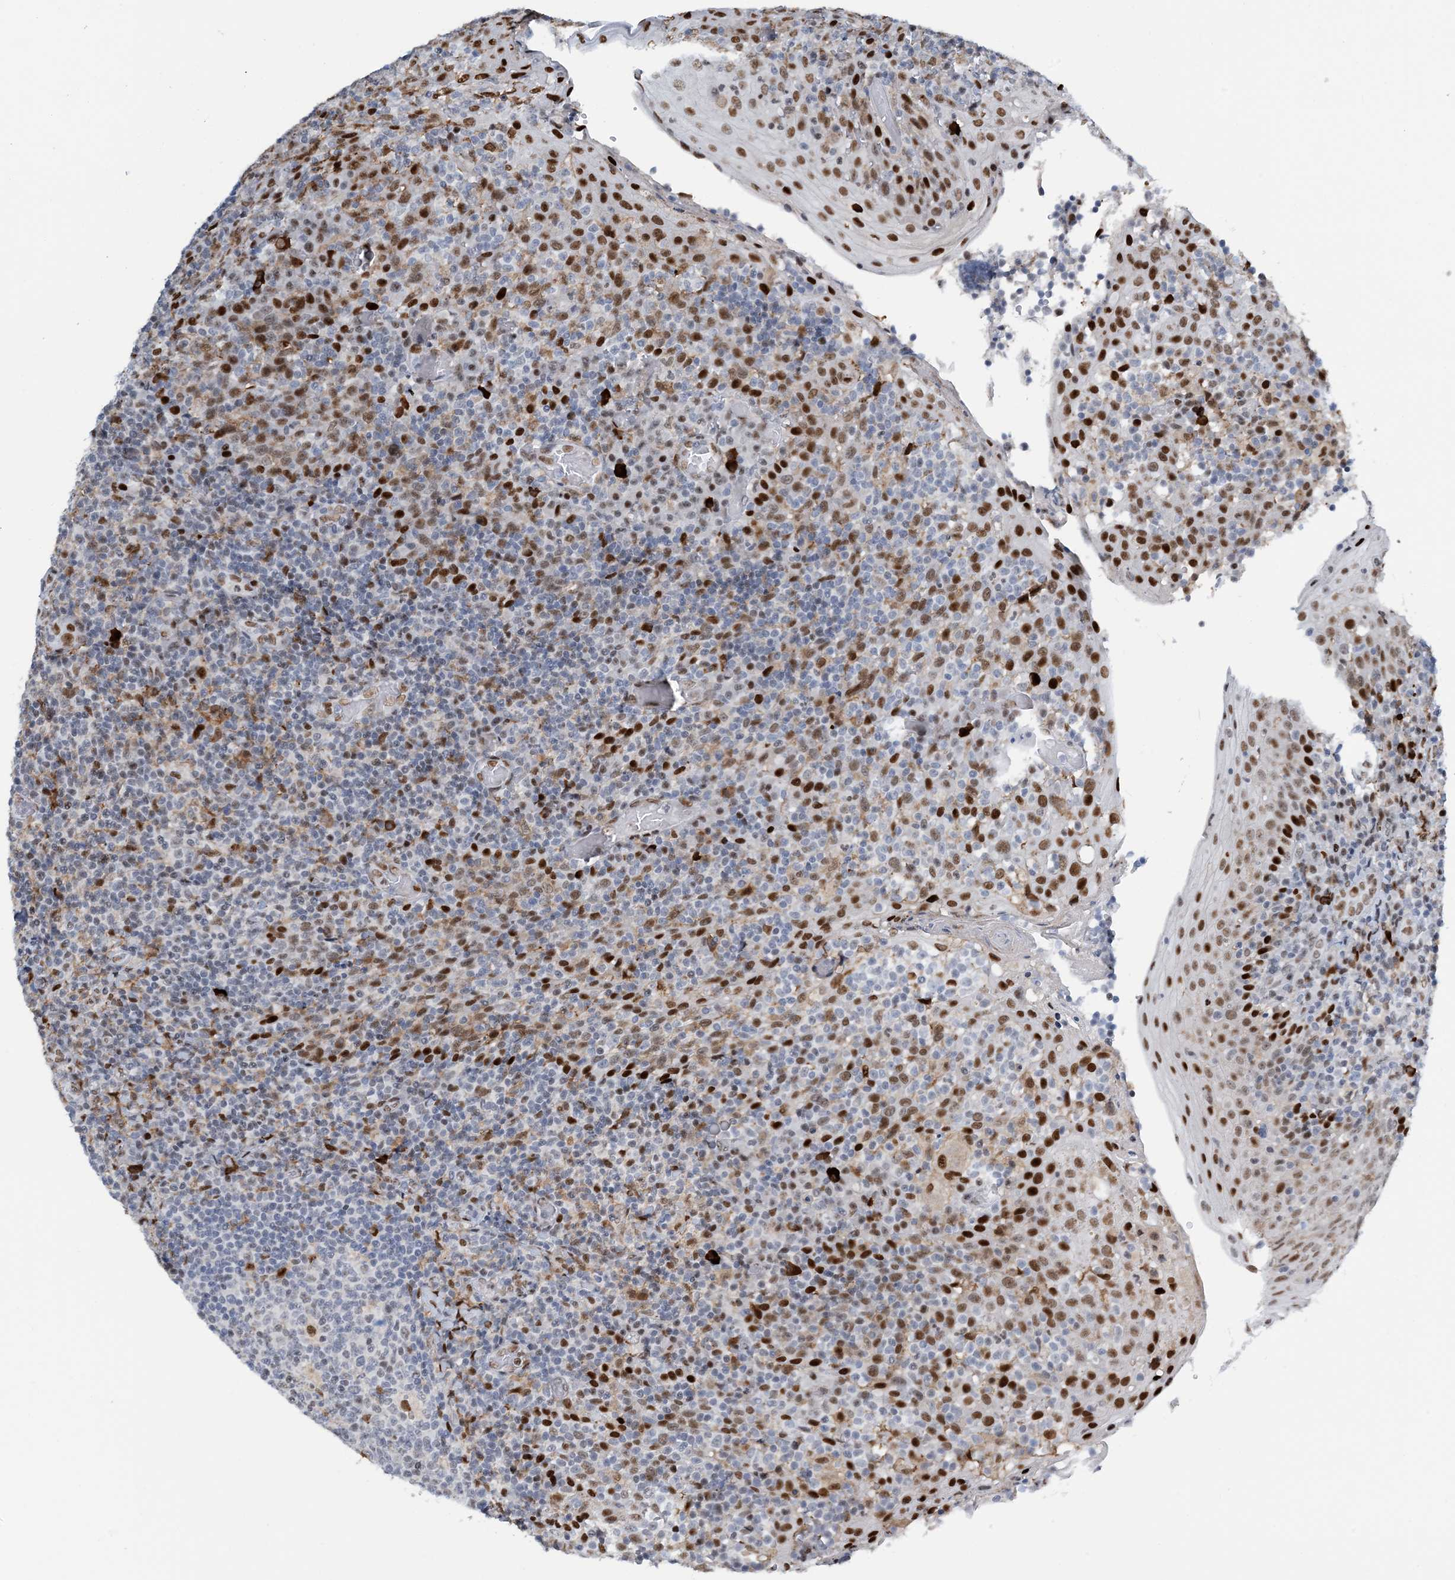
{"staining": {"intensity": "moderate", "quantity": "<25%", "location": "nuclear"}, "tissue": "tonsil", "cell_type": "Germinal center cells", "image_type": "normal", "snomed": [{"axis": "morphology", "description": "Normal tissue, NOS"}, {"axis": "topography", "description": "Tonsil"}], "caption": "A photomicrograph of tonsil stained for a protein shows moderate nuclear brown staining in germinal center cells. The staining was performed using DAB, with brown indicating positive protein expression. Nuclei are stained blue with hematoxylin.", "gene": "HEMK1", "patient": {"sex": "female", "age": 19}}